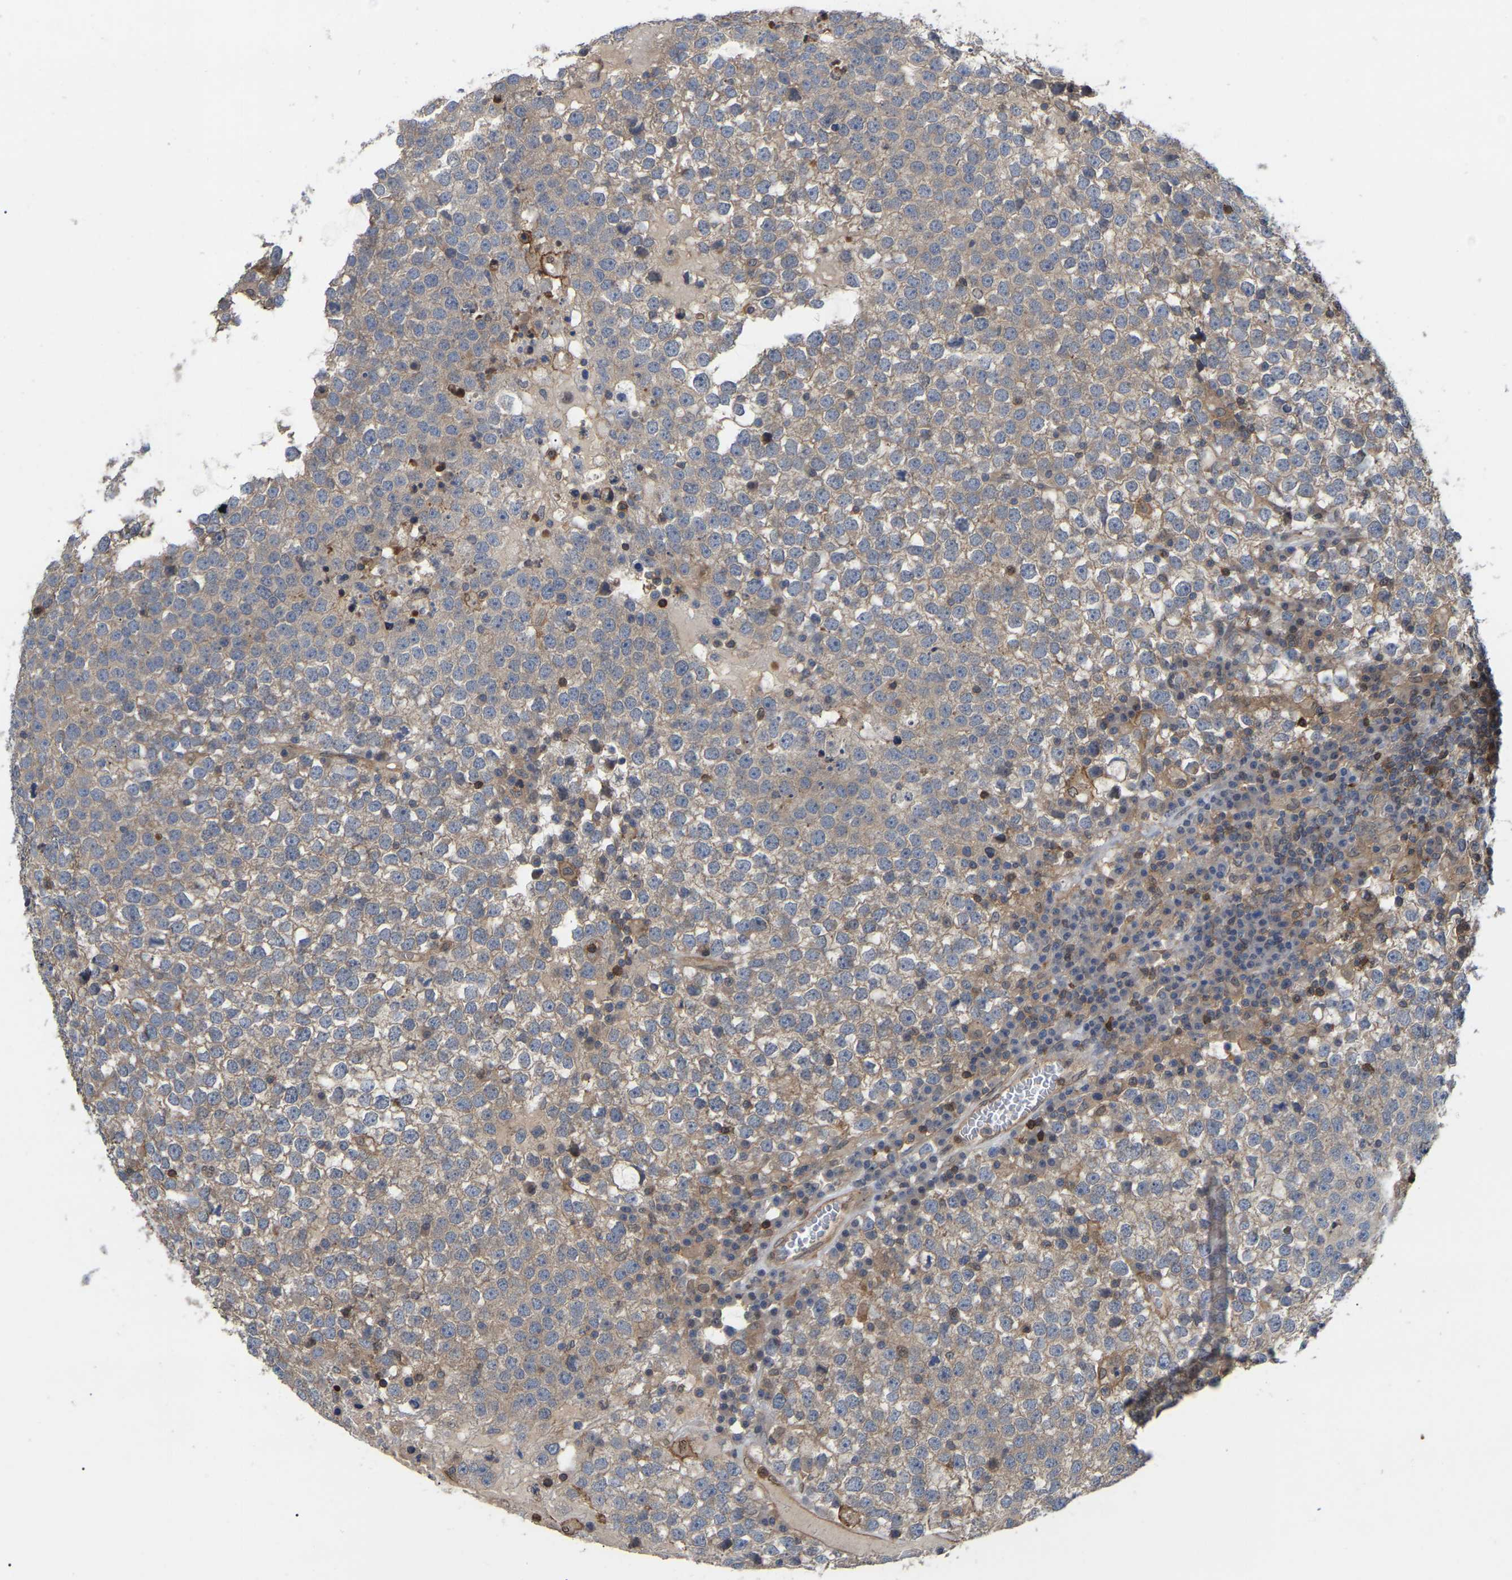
{"staining": {"intensity": "weak", "quantity": "25%-75%", "location": "cytoplasmic/membranous"}, "tissue": "testis cancer", "cell_type": "Tumor cells", "image_type": "cancer", "snomed": [{"axis": "morphology", "description": "Seminoma, NOS"}, {"axis": "topography", "description": "Testis"}], "caption": "Immunohistochemical staining of testis cancer shows weak cytoplasmic/membranous protein staining in about 25%-75% of tumor cells.", "gene": "CIT", "patient": {"sex": "male", "age": 65}}